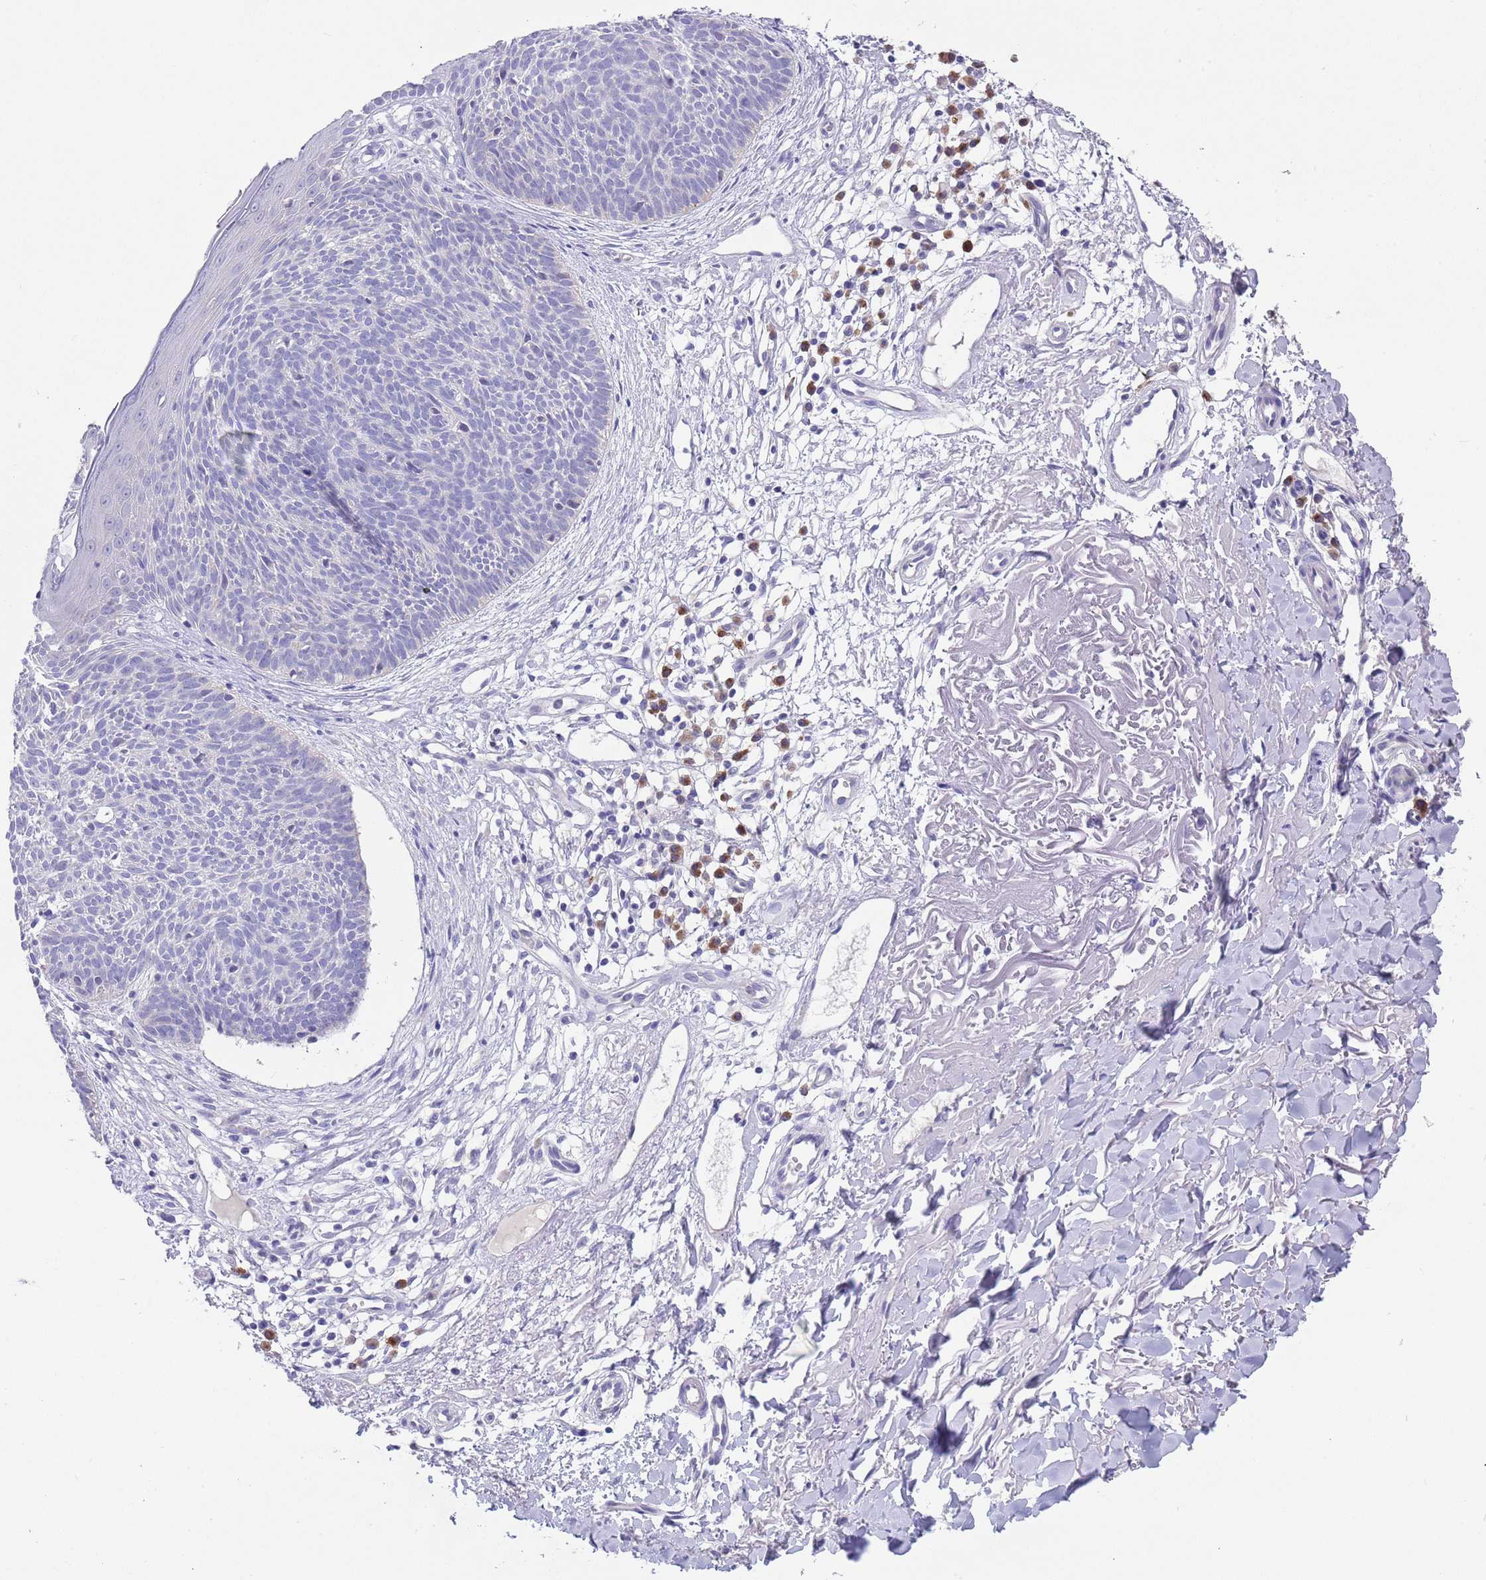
{"staining": {"intensity": "negative", "quantity": "none", "location": "none"}, "tissue": "skin cancer", "cell_type": "Tumor cells", "image_type": "cancer", "snomed": [{"axis": "morphology", "description": "Basal cell carcinoma"}, {"axis": "topography", "description": "Skin"}], "caption": "The IHC micrograph has no significant positivity in tumor cells of skin basal cell carcinoma tissue. The staining is performed using DAB (3,3'-diaminobenzidine) brown chromogen with nuclei counter-stained in using hematoxylin.", "gene": "TYW1", "patient": {"sex": "male", "age": 84}}